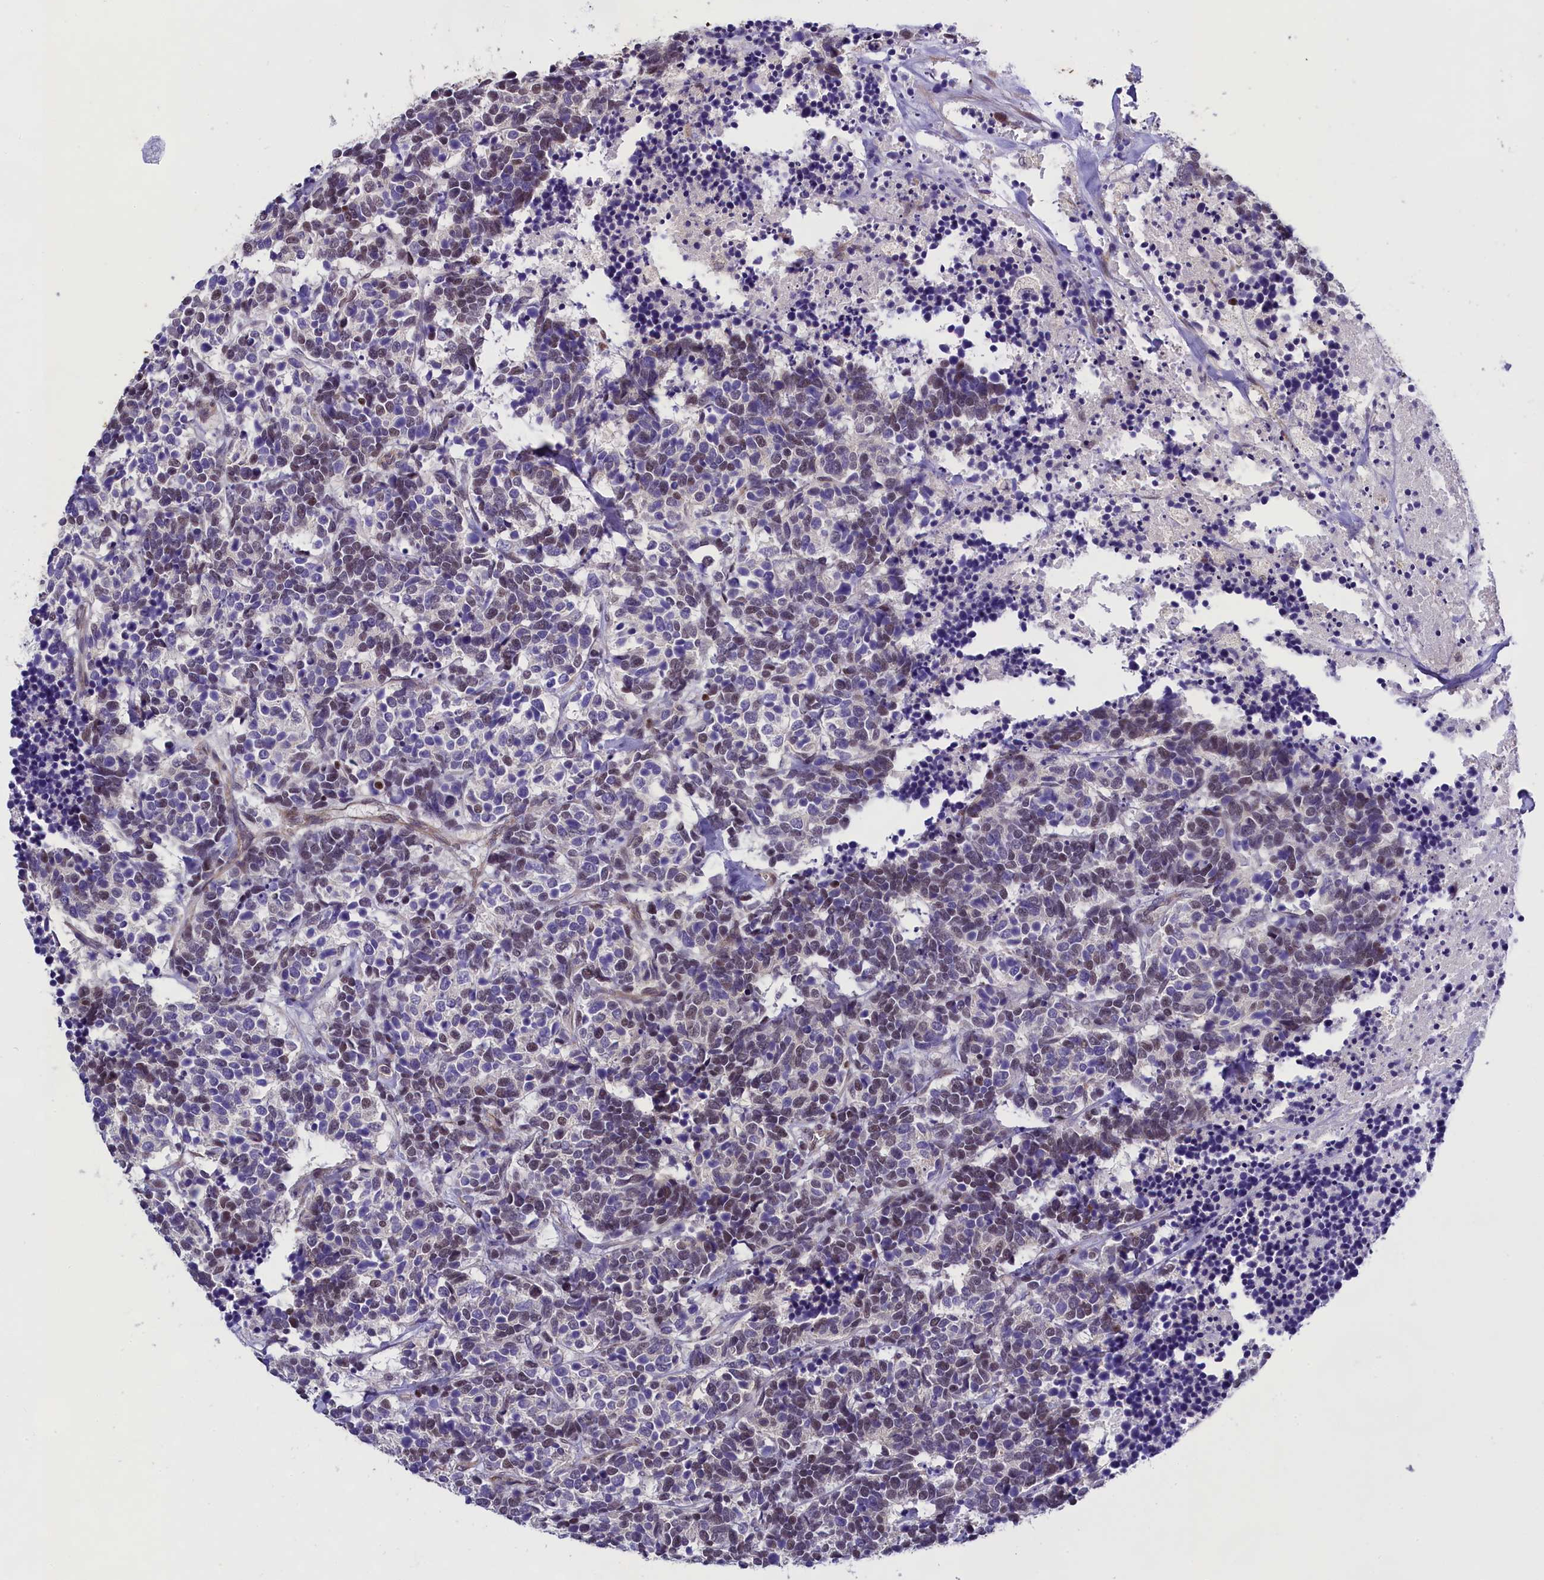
{"staining": {"intensity": "weak", "quantity": "25%-75%", "location": "nuclear"}, "tissue": "carcinoid", "cell_type": "Tumor cells", "image_type": "cancer", "snomed": [{"axis": "morphology", "description": "Carcinoma, NOS"}, {"axis": "morphology", "description": "Carcinoid, malignant, NOS"}, {"axis": "topography", "description": "Urinary bladder"}], "caption": "Immunohistochemical staining of carcinoma displays low levels of weak nuclear protein expression in approximately 25%-75% of tumor cells.", "gene": "SP4", "patient": {"sex": "male", "age": 57}}